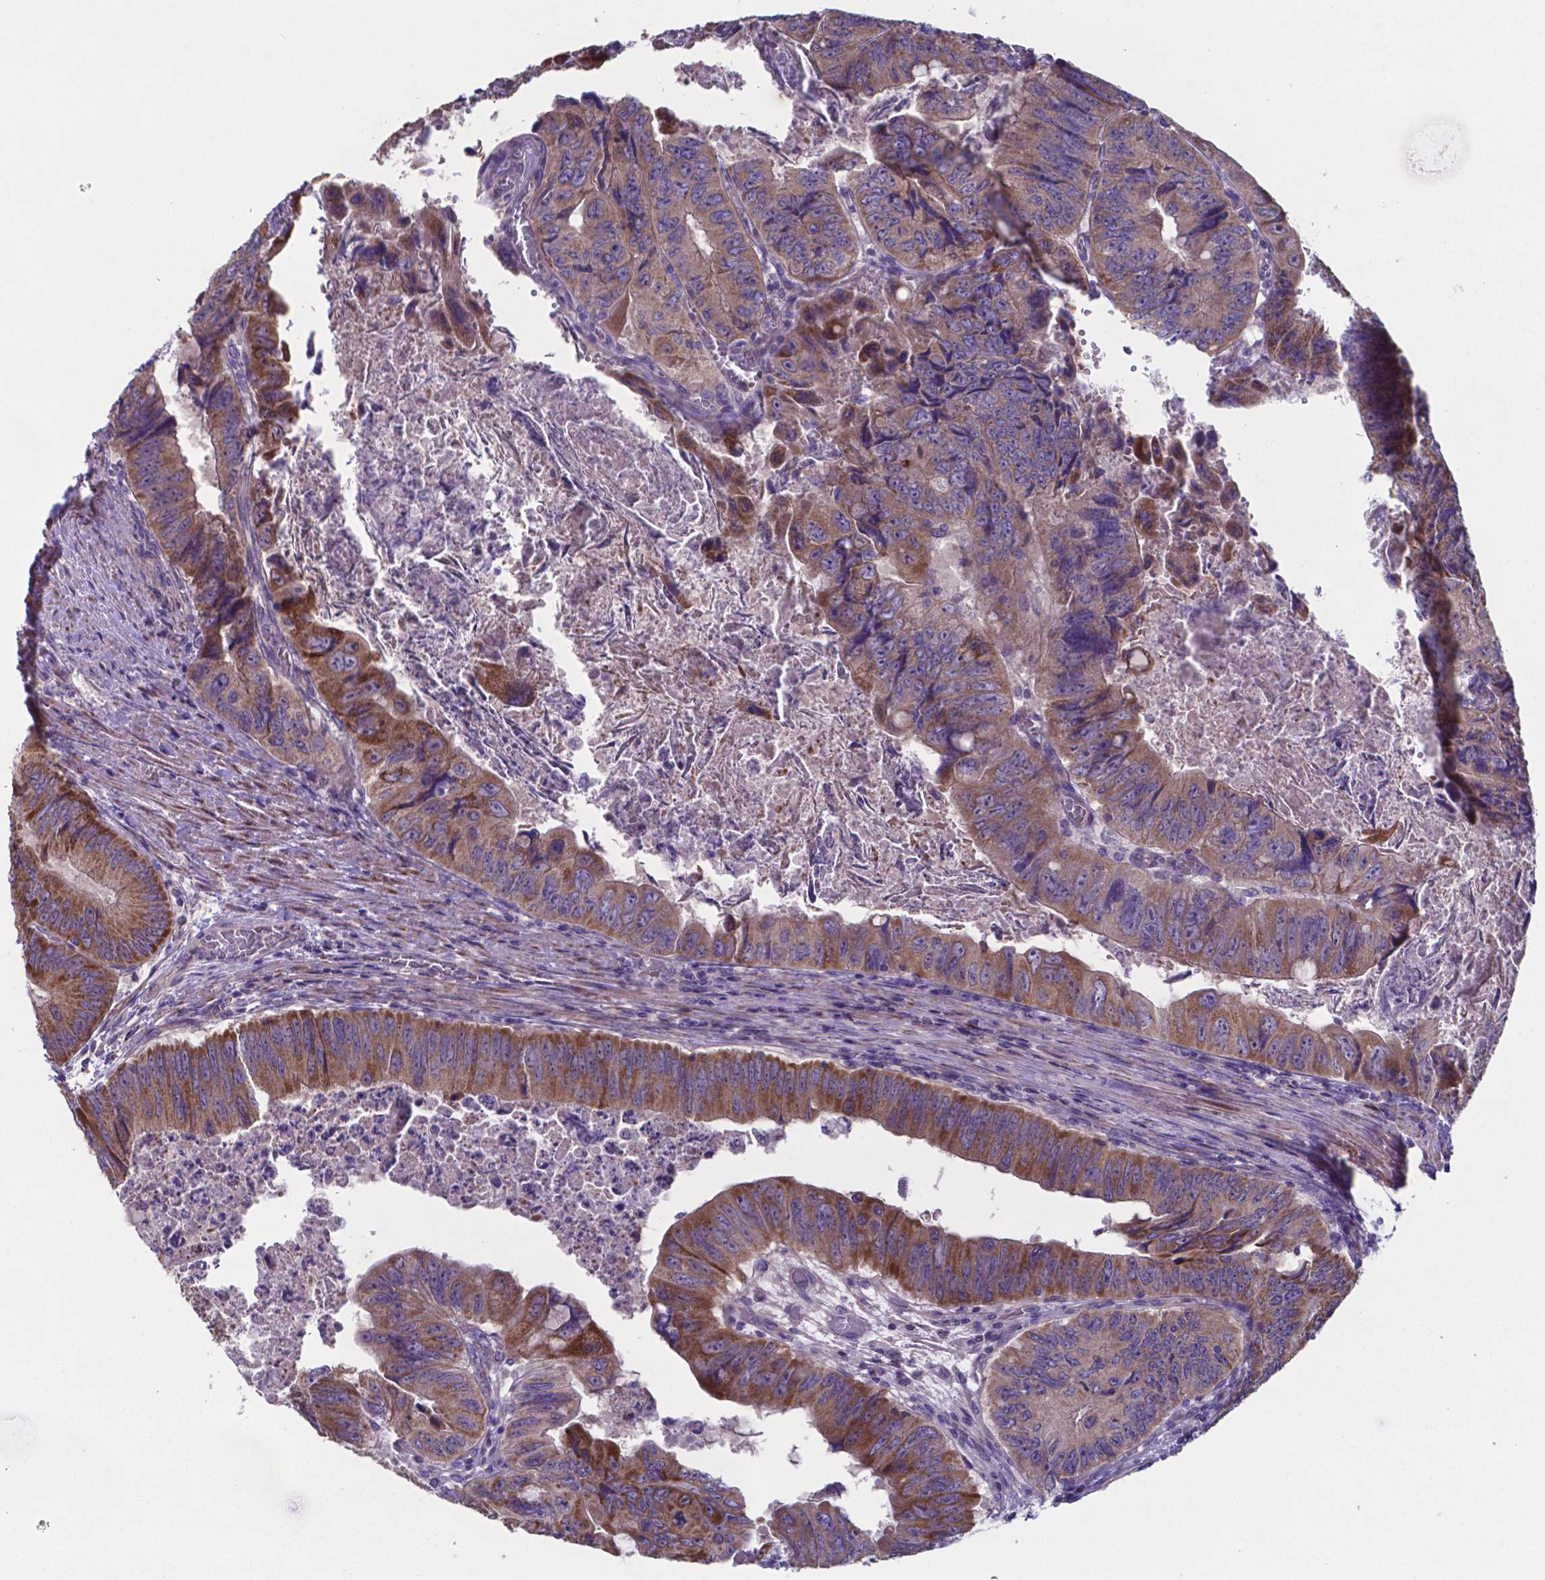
{"staining": {"intensity": "moderate", "quantity": ">75%", "location": "cytoplasmic/membranous"}, "tissue": "colorectal cancer", "cell_type": "Tumor cells", "image_type": "cancer", "snomed": [{"axis": "morphology", "description": "Adenocarcinoma, NOS"}, {"axis": "topography", "description": "Colon"}], "caption": "Brown immunohistochemical staining in colorectal cancer (adenocarcinoma) demonstrates moderate cytoplasmic/membranous staining in approximately >75% of tumor cells.", "gene": "TYRO3", "patient": {"sex": "female", "age": 84}}